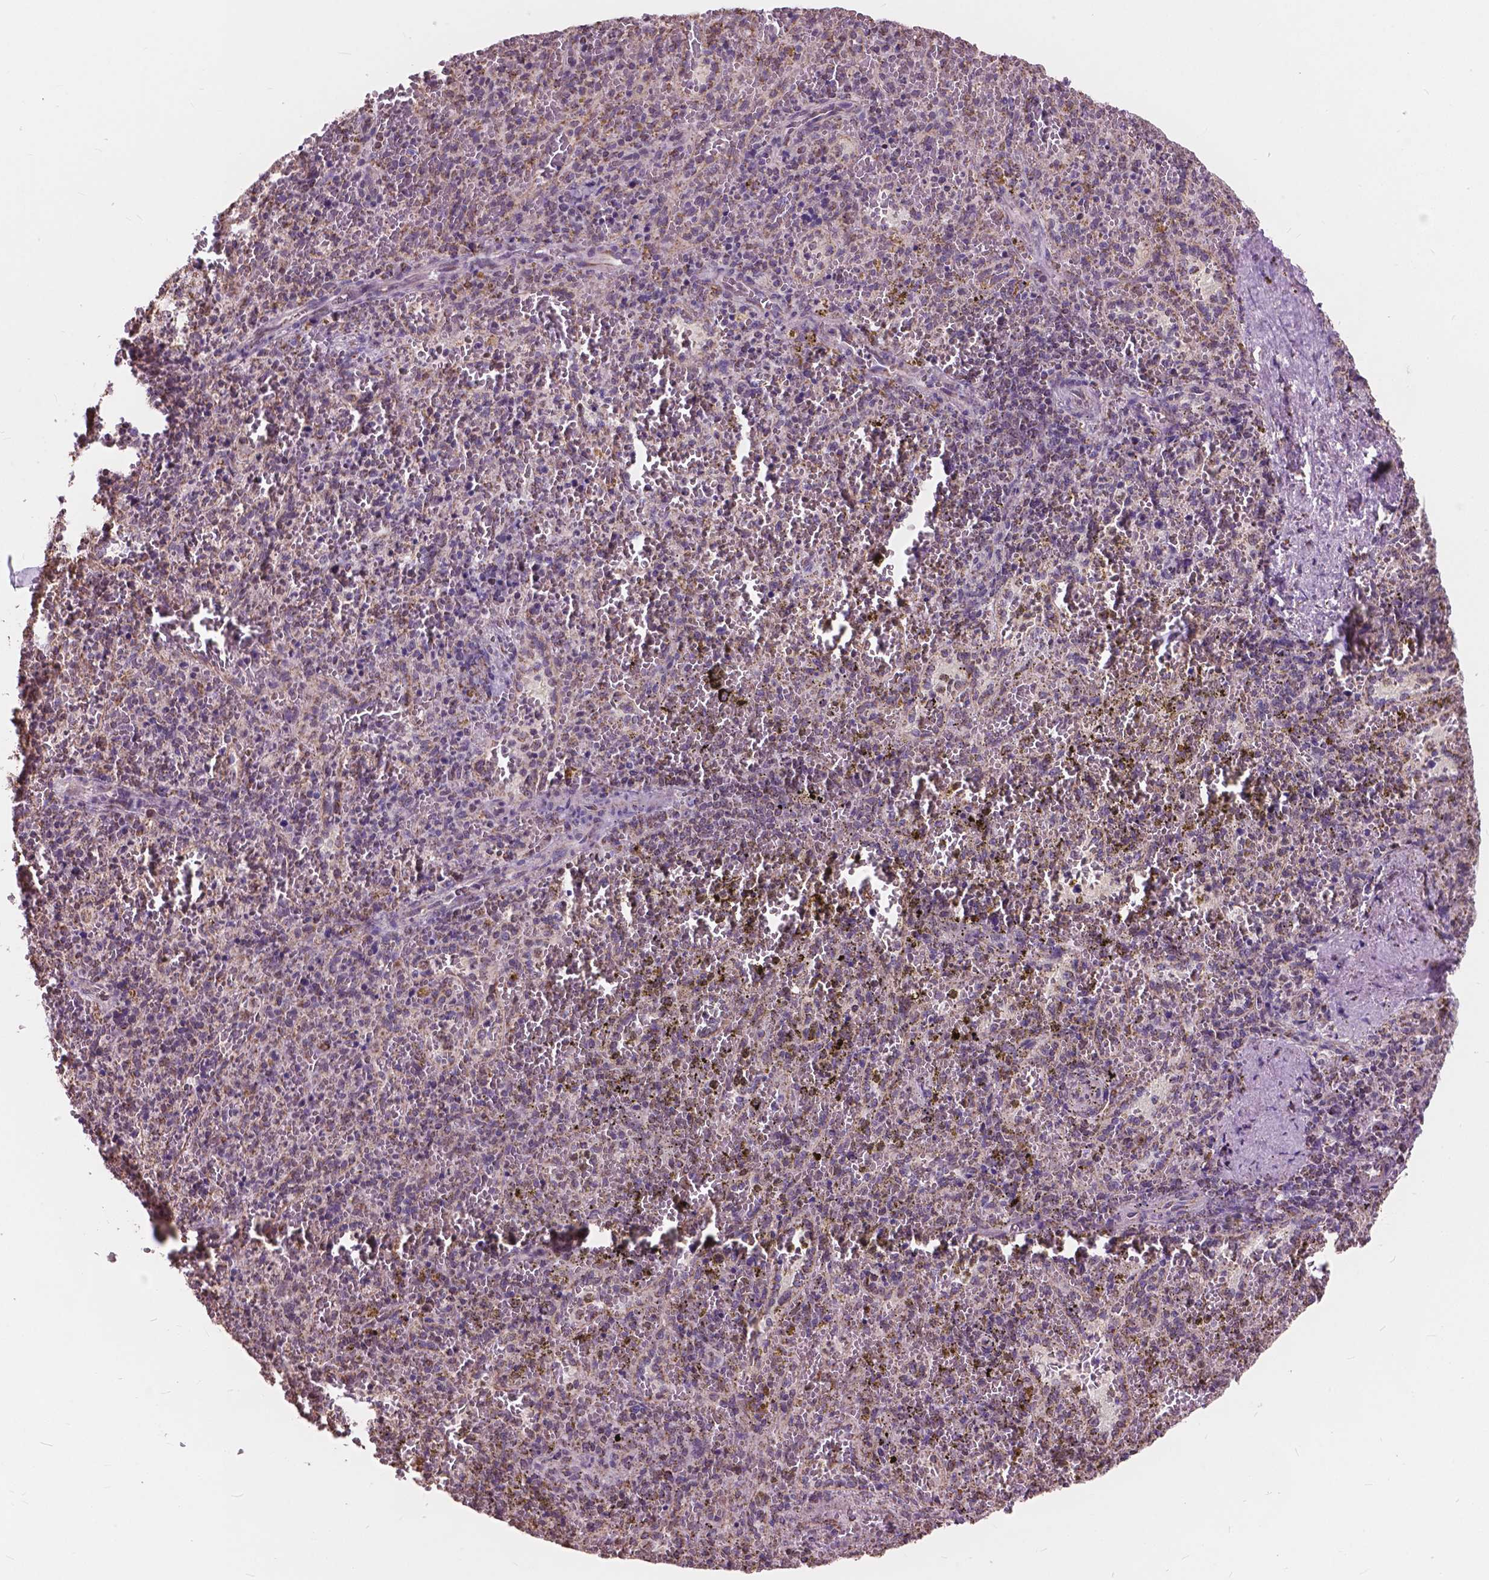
{"staining": {"intensity": "weak", "quantity": "25%-75%", "location": "cytoplasmic/membranous"}, "tissue": "spleen", "cell_type": "Cells in red pulp", "image_type": "normal", "snomed": [{"axis": "morphology", "description": "Normal tissue, NOS"}, {"axis": "topography", "description": "Spleen"}], "caption": "Protein expression analysis of normal spleen demonstrates weak cytoplasmic/membranous positivity in about 25%-75% of cells in red pulp. (DAB = brown stain, brightfield microscopy at high magnification).", "gene": "SCOC", "patient": {"sex": "female", "age": 50}}